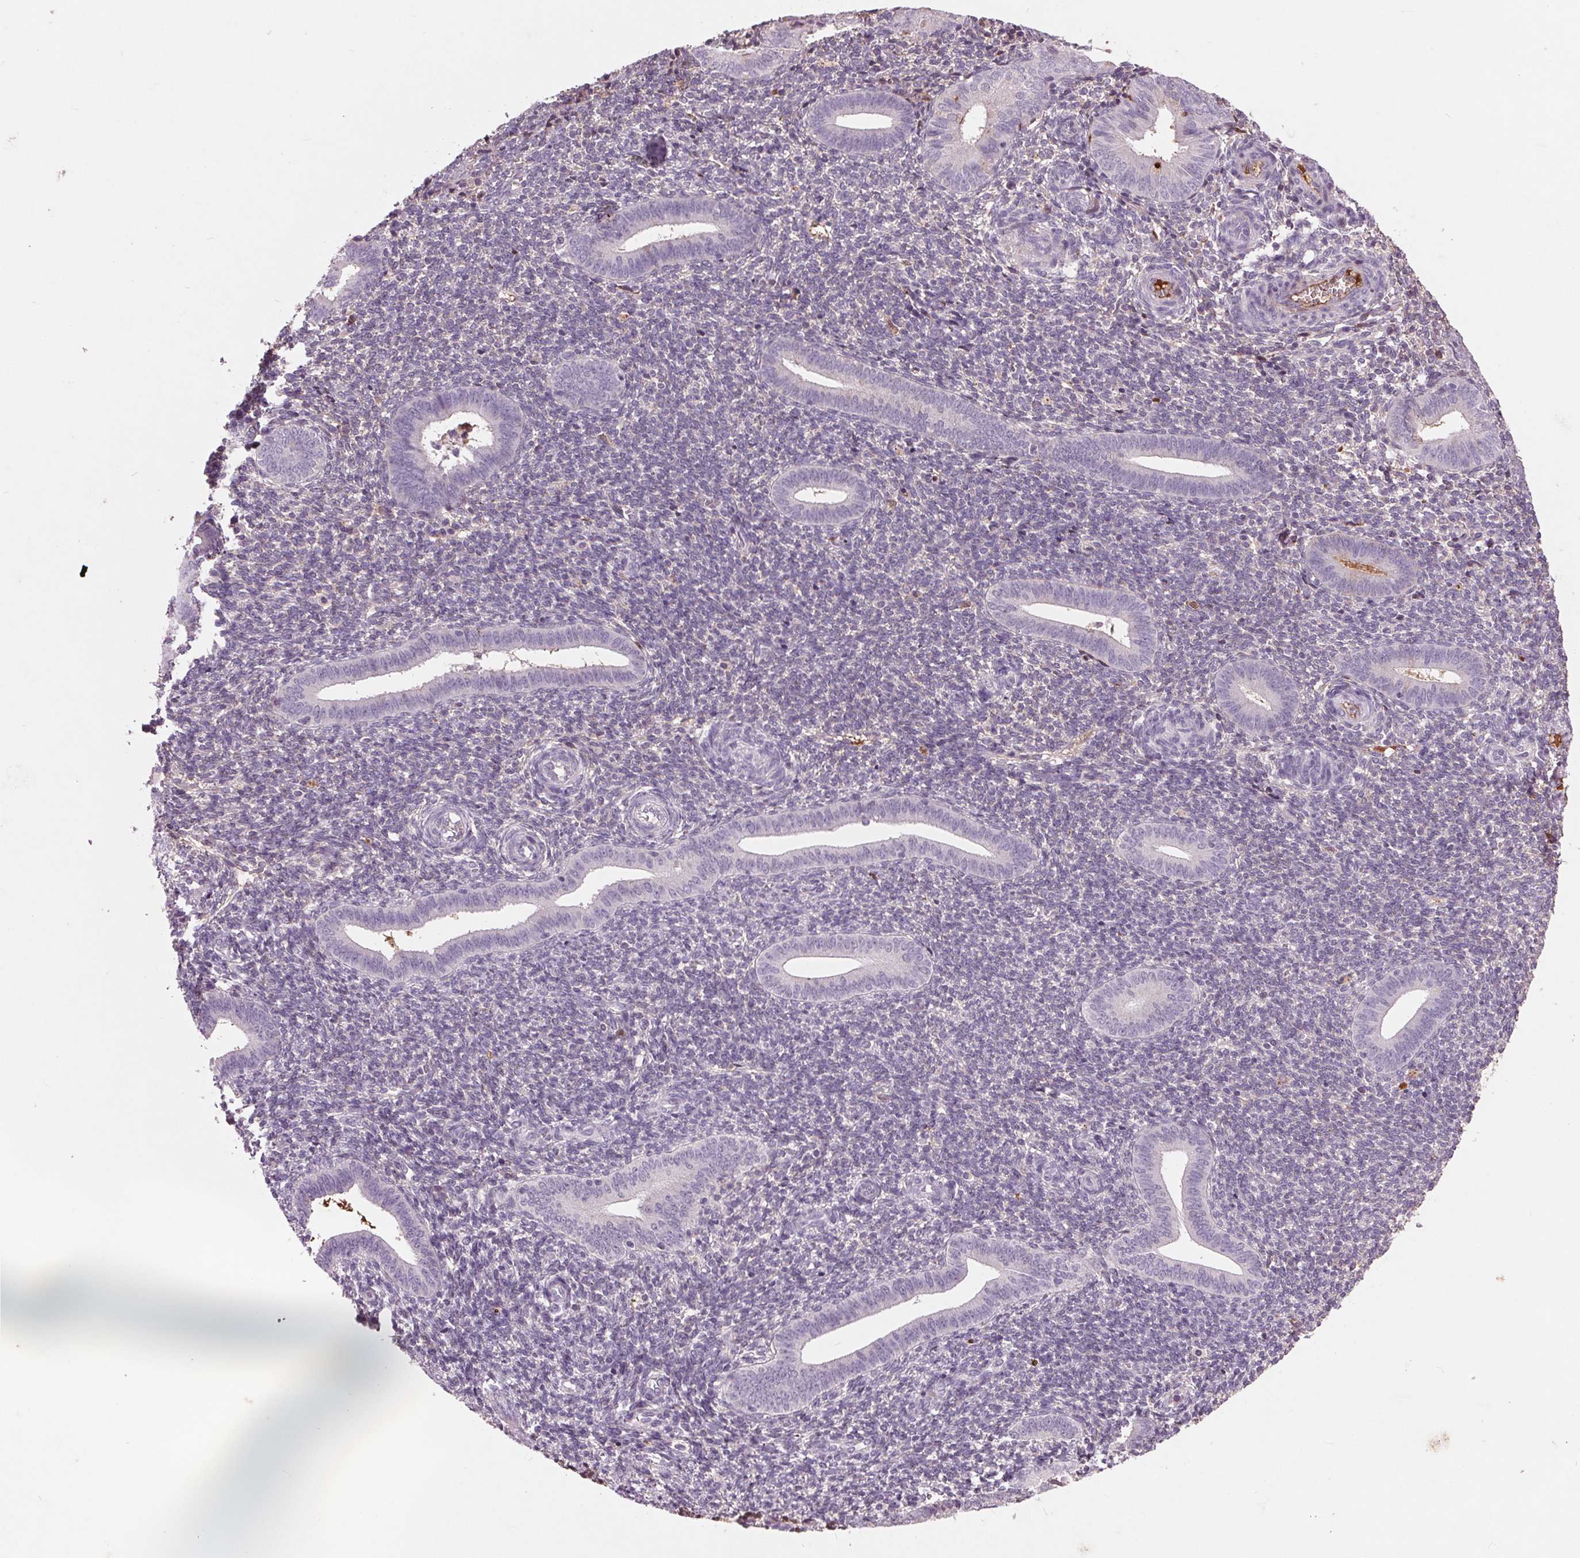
{"staining": {"intensity": "negative", "quantity": "none", "location": "none"}, "tissue": "endometrium", "cell_type": "Cells in endometrial stroma", "image_type": "normal", "snomed": [{"axis": "morphology", "description": "Normal tissue, NOS"}, {"axis": "topography", "description": "Endometrium"}], "caption": "This is a histopathology image of immunohistochemistry (IHC) staining of benign endometrium, which shows no staining in cells in endometrial stroma.", "gene": "C6", "patient": {"sex": "female", "age": 25}}